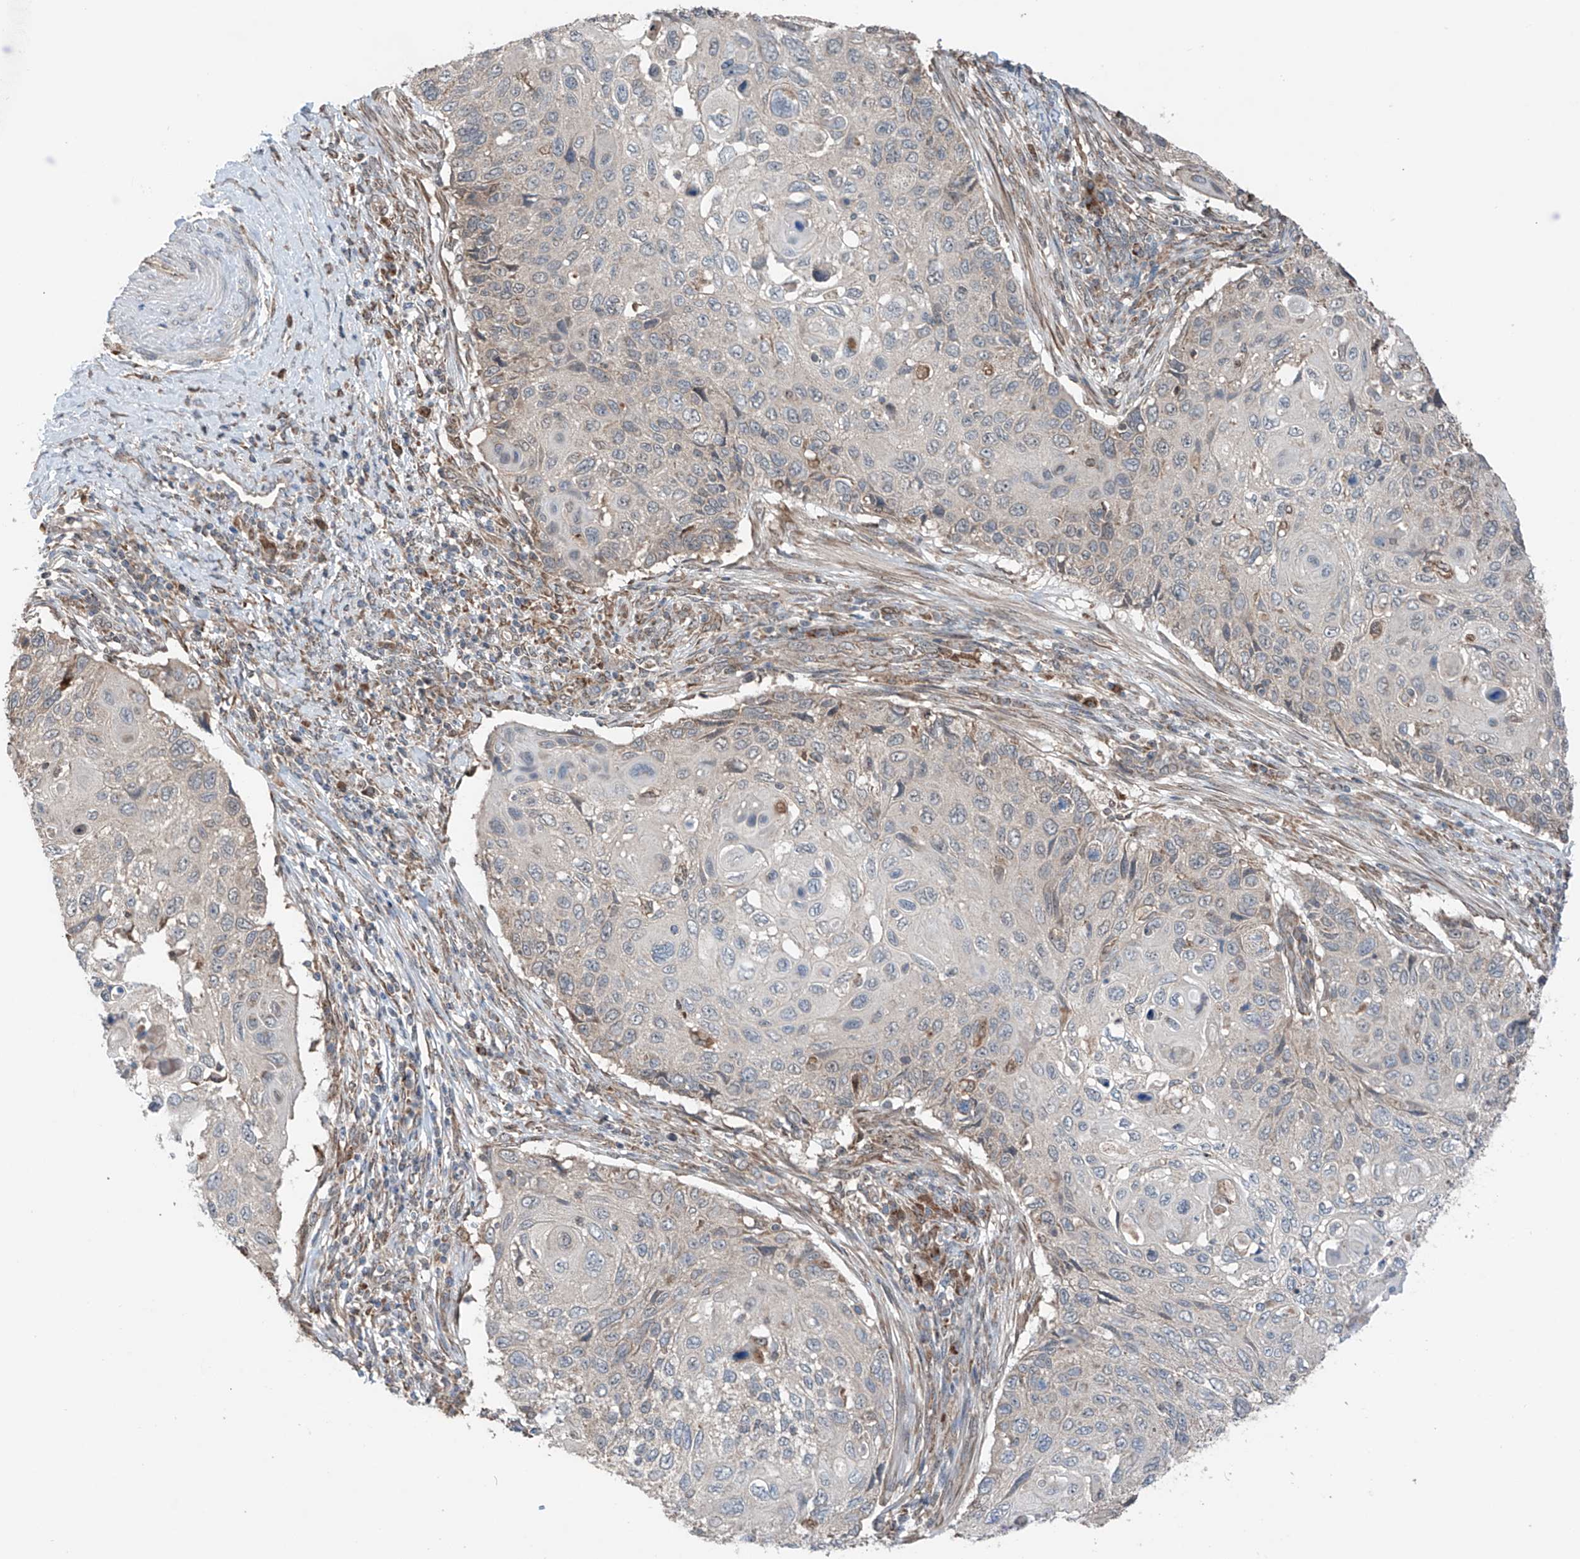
{"staining": {"intensity": "negative", "quantity": "none", "location": "none"}, "tissue": "cervical cancer", "cell_type": "Tumor cells", "image_type": "cancer", "snomed": [{"axis": "morphology", "description": "Squamous cell carcinoma, NOS"}, {"axis": "topography", "description": "Cervix"}], "caption": "Tumor cells are negative for brown protein staining in cervical cancer. Nuclei are stained in blue.", "gene": "SAMD3", "patient": {"sex": "female", "age": 70}}